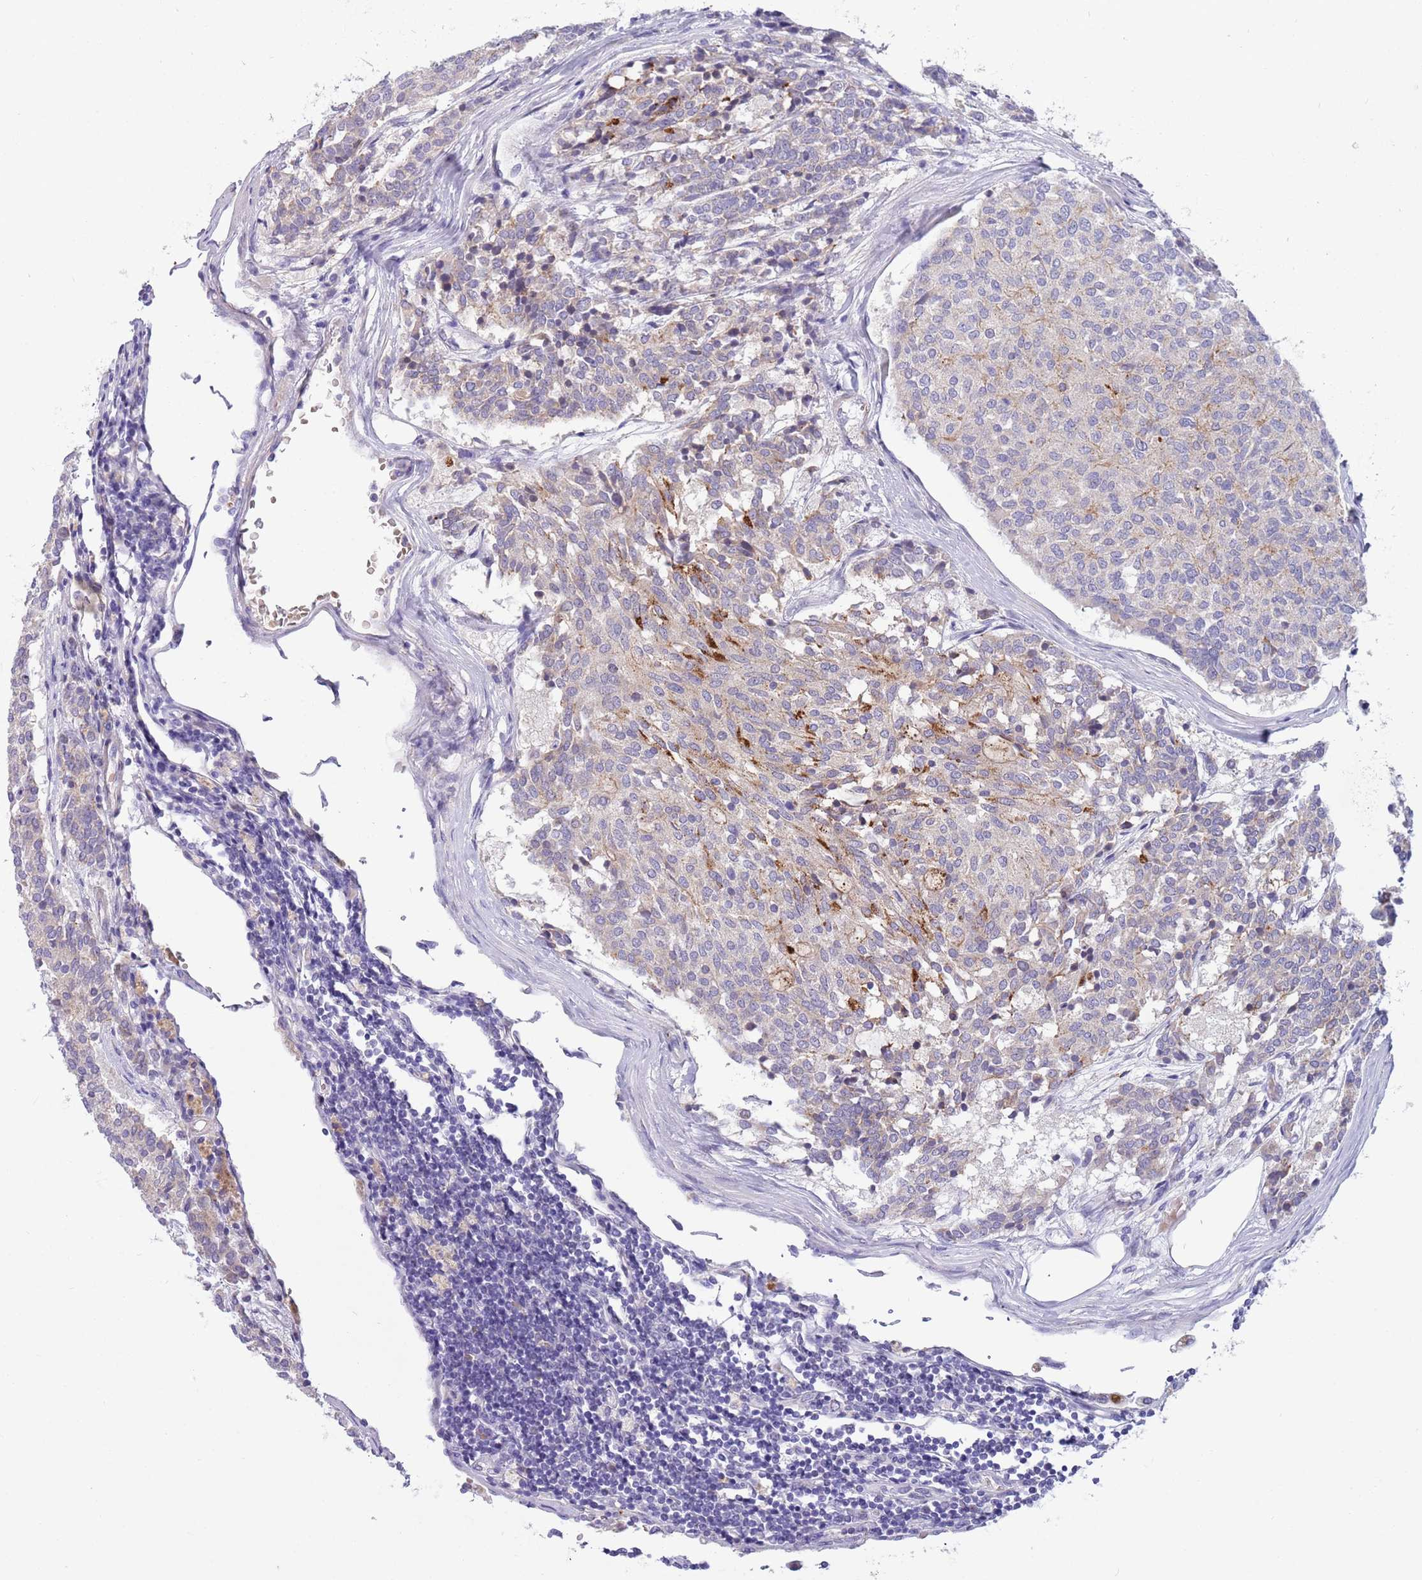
{"staining": {"intensity": "weak", "quantity": "<25%", "location": "cytoplasmic/membranous"}, "tissue": "carcinoid", "cell_type": "Tumor cells", "image_type": "cancer", "snomed": [{"axis": "morphology", "description": "Carcinoid, malignant, NOS"}, {"axis": "topography", "description": "Pancreas"}], "caption": "Immunohistochemistry (IHC) histopathology image of neoplastic tissue: human carcinoid (malignant) stained with DAB reveals no significant protein positivity in tumor cells.", "gene": "DDHD1", "patient": {"sex": "female", "age": 54}}